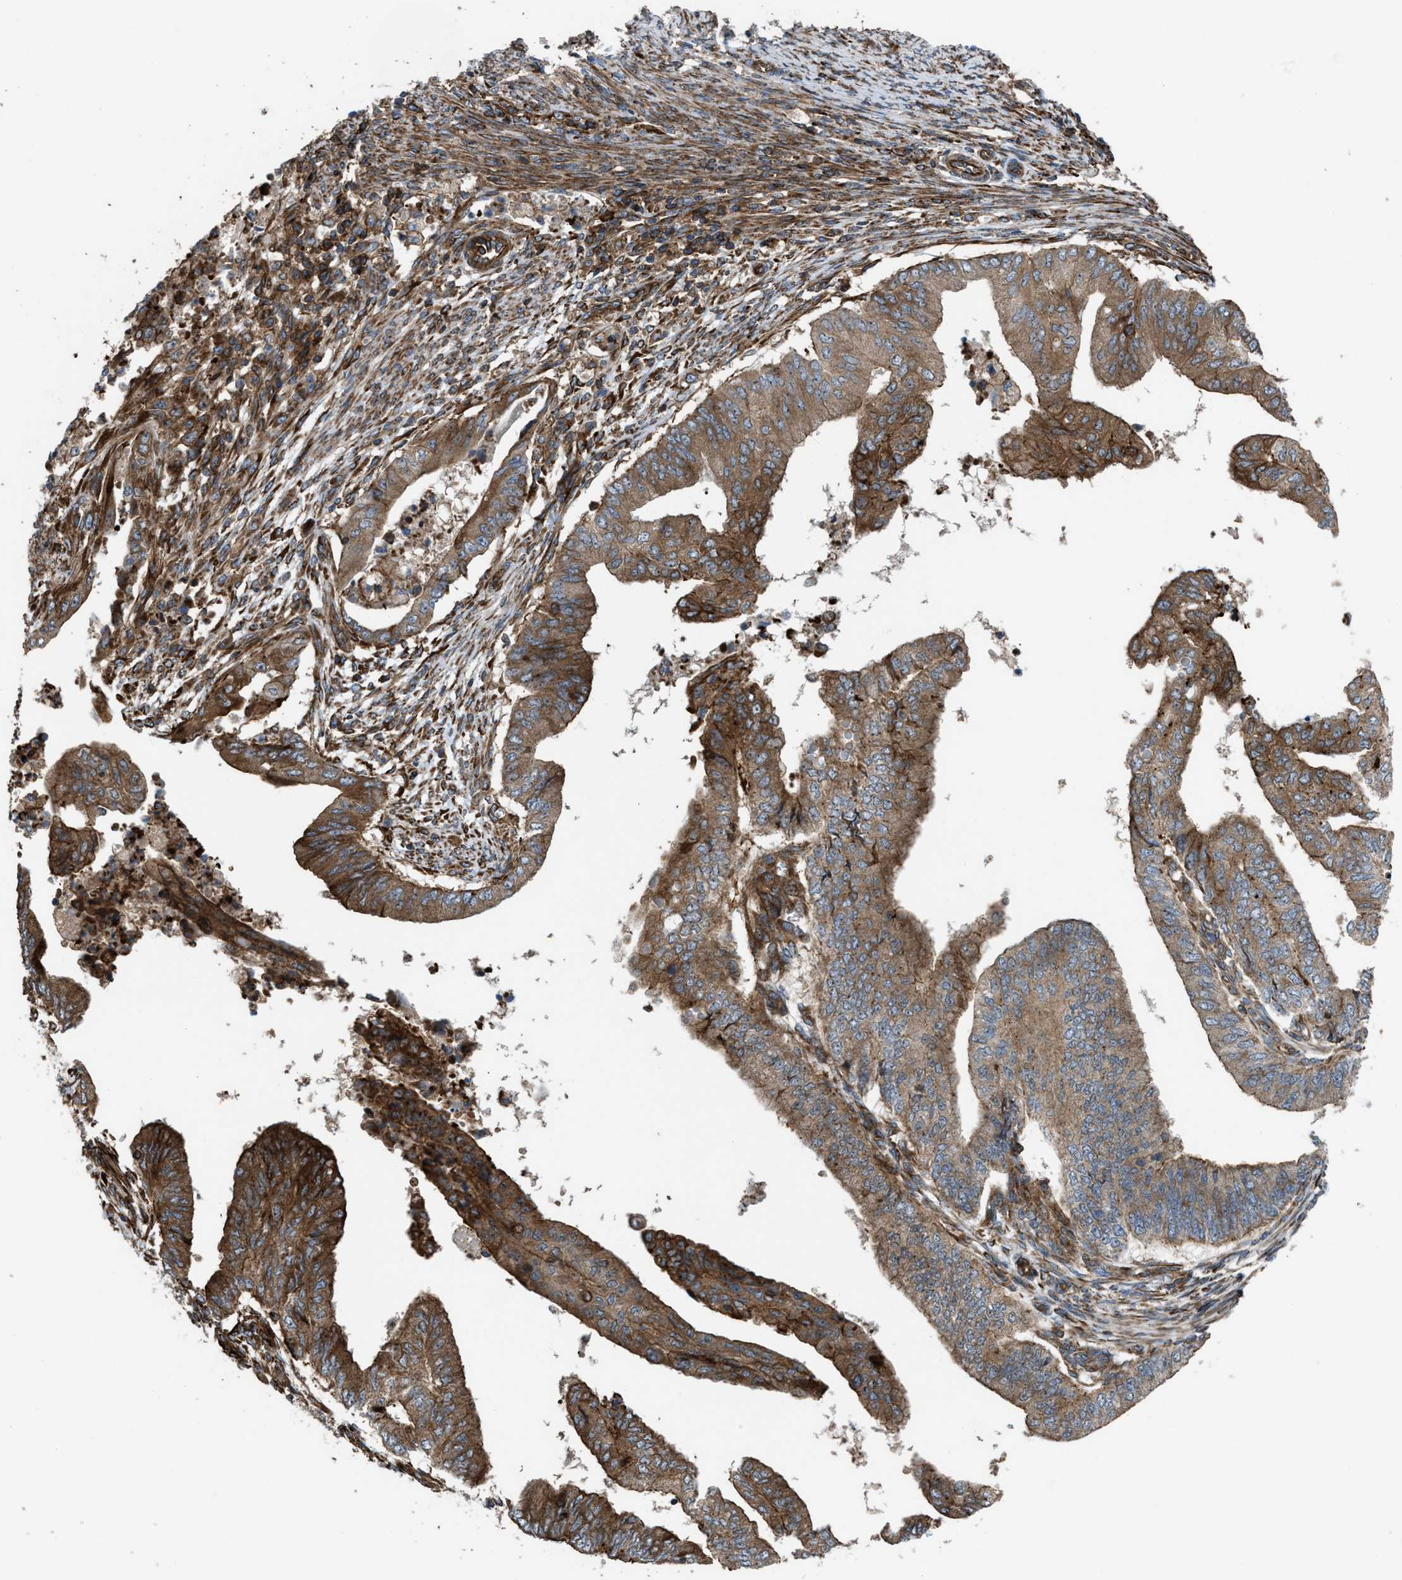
{"staining": {"intensity": "moderate", "quantity": ">75%", "location": "cytoplasmic/membranous"}, "tissue": "endometrial cancer", "cell_type": "Tumor cells", "image_type": "cancer", "snomed": [{"axis": "morphology", "description": "Polyp, NOS"}, {"axis": "morphology", "description": "Adenocarcinoma, NOS"}, {"axis": "morphology", "description": "Adenoma, NOS"}, {"axis": "topography", "description": "Endometrium"}], "caption": "Approximately >75% of tumor cells in endometrial adenoma exhibit moderate cytoplasmic/membranous protein positivity as visualized by brown immunohistochemical staining.", "gene": "EGLN1", "patient": {"sex": "female", "age": 79}}